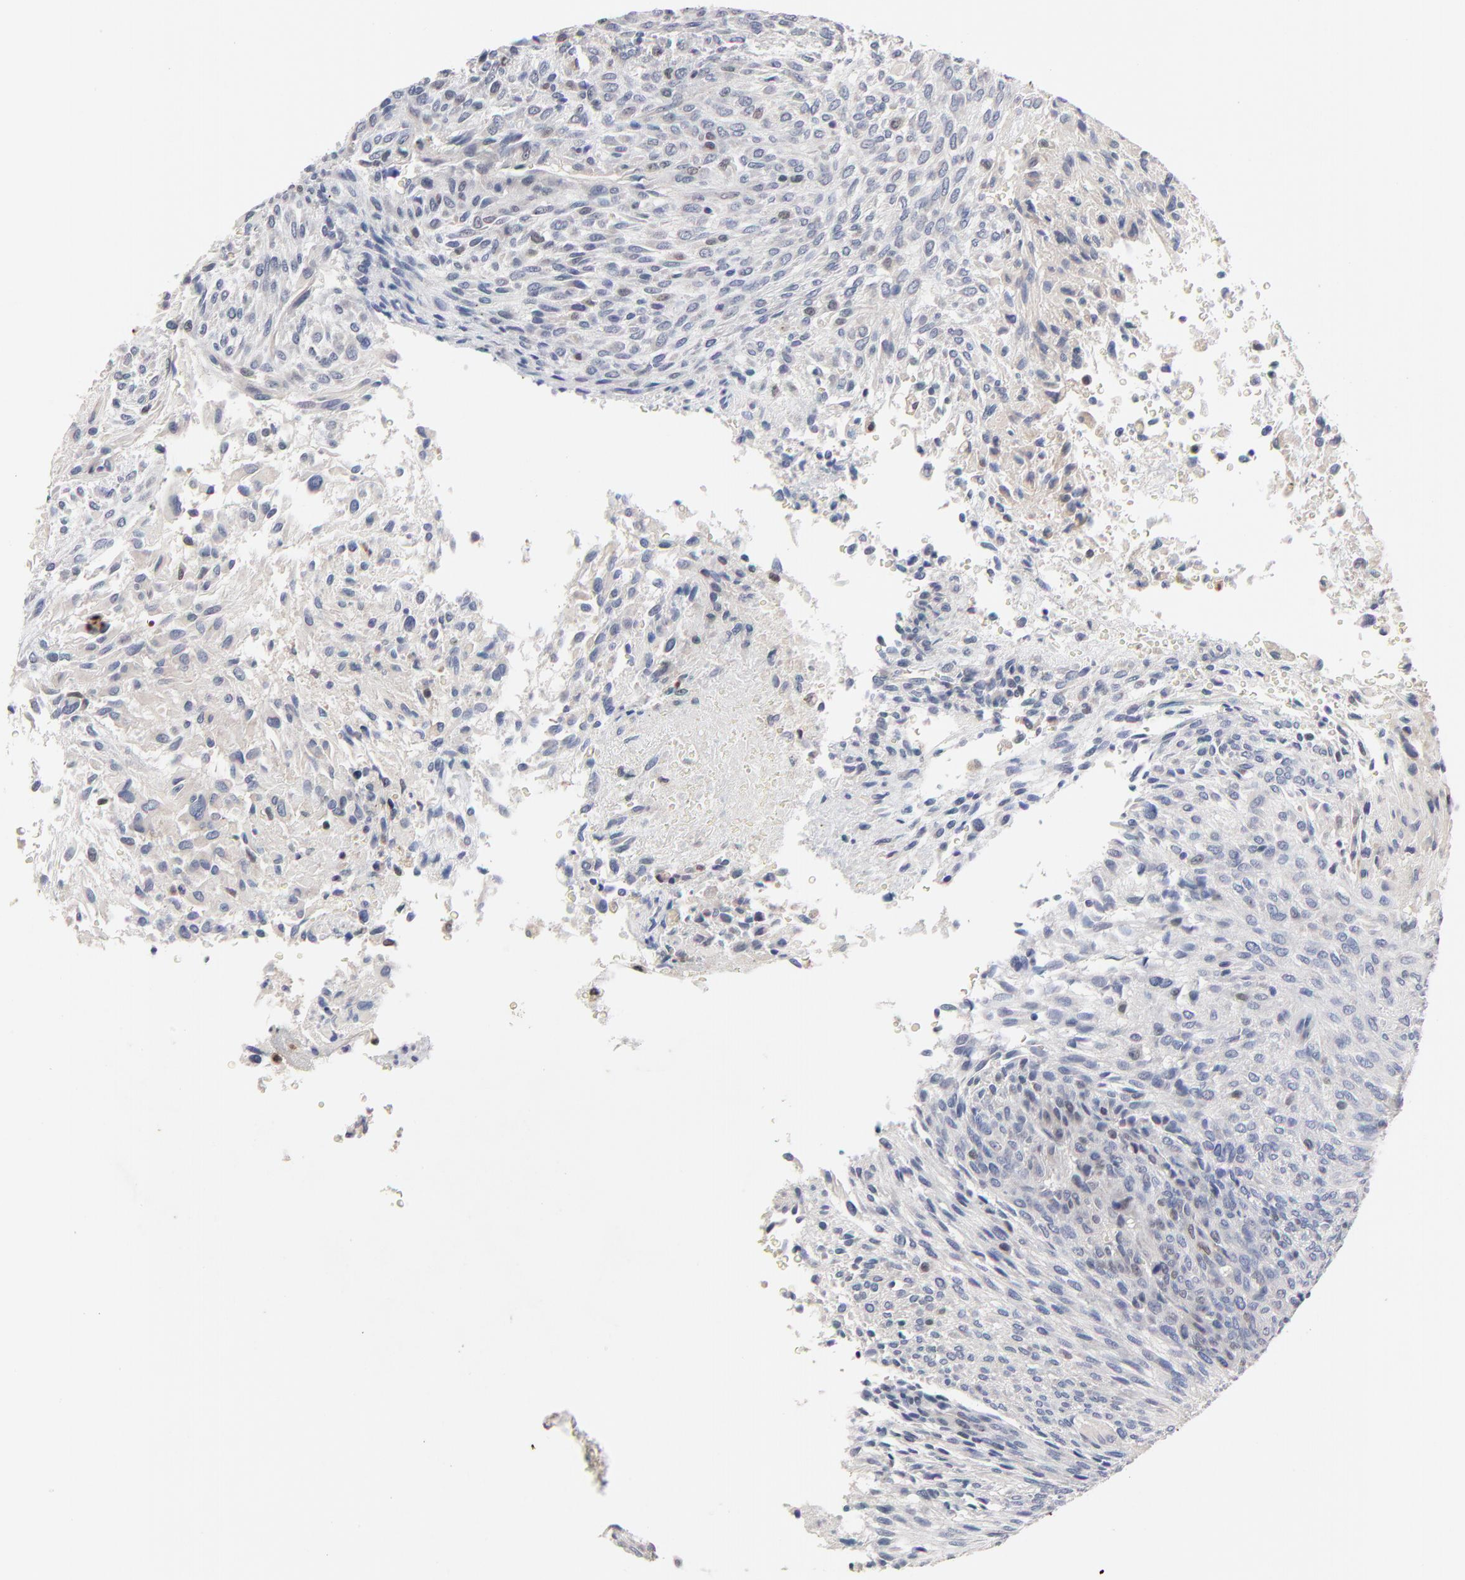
{"staining": {"intensity": "weak", "quantity": "<25%", "location": "nuclear"}, "tissue": "glioma", "cell_type": "Tumor cells", "image_type": "cancer", "snomed": [{"axis": "morphology", "description": "Glioma, malignant, High grade"}, {"axis": "topography", "description": "Cerebral cortex"}], "caption": "Micrograph shows no protein staining in tumor cells of glioma tissue.", "gene": "AADAC", "patient": {"sex": "female", "age": 55}}